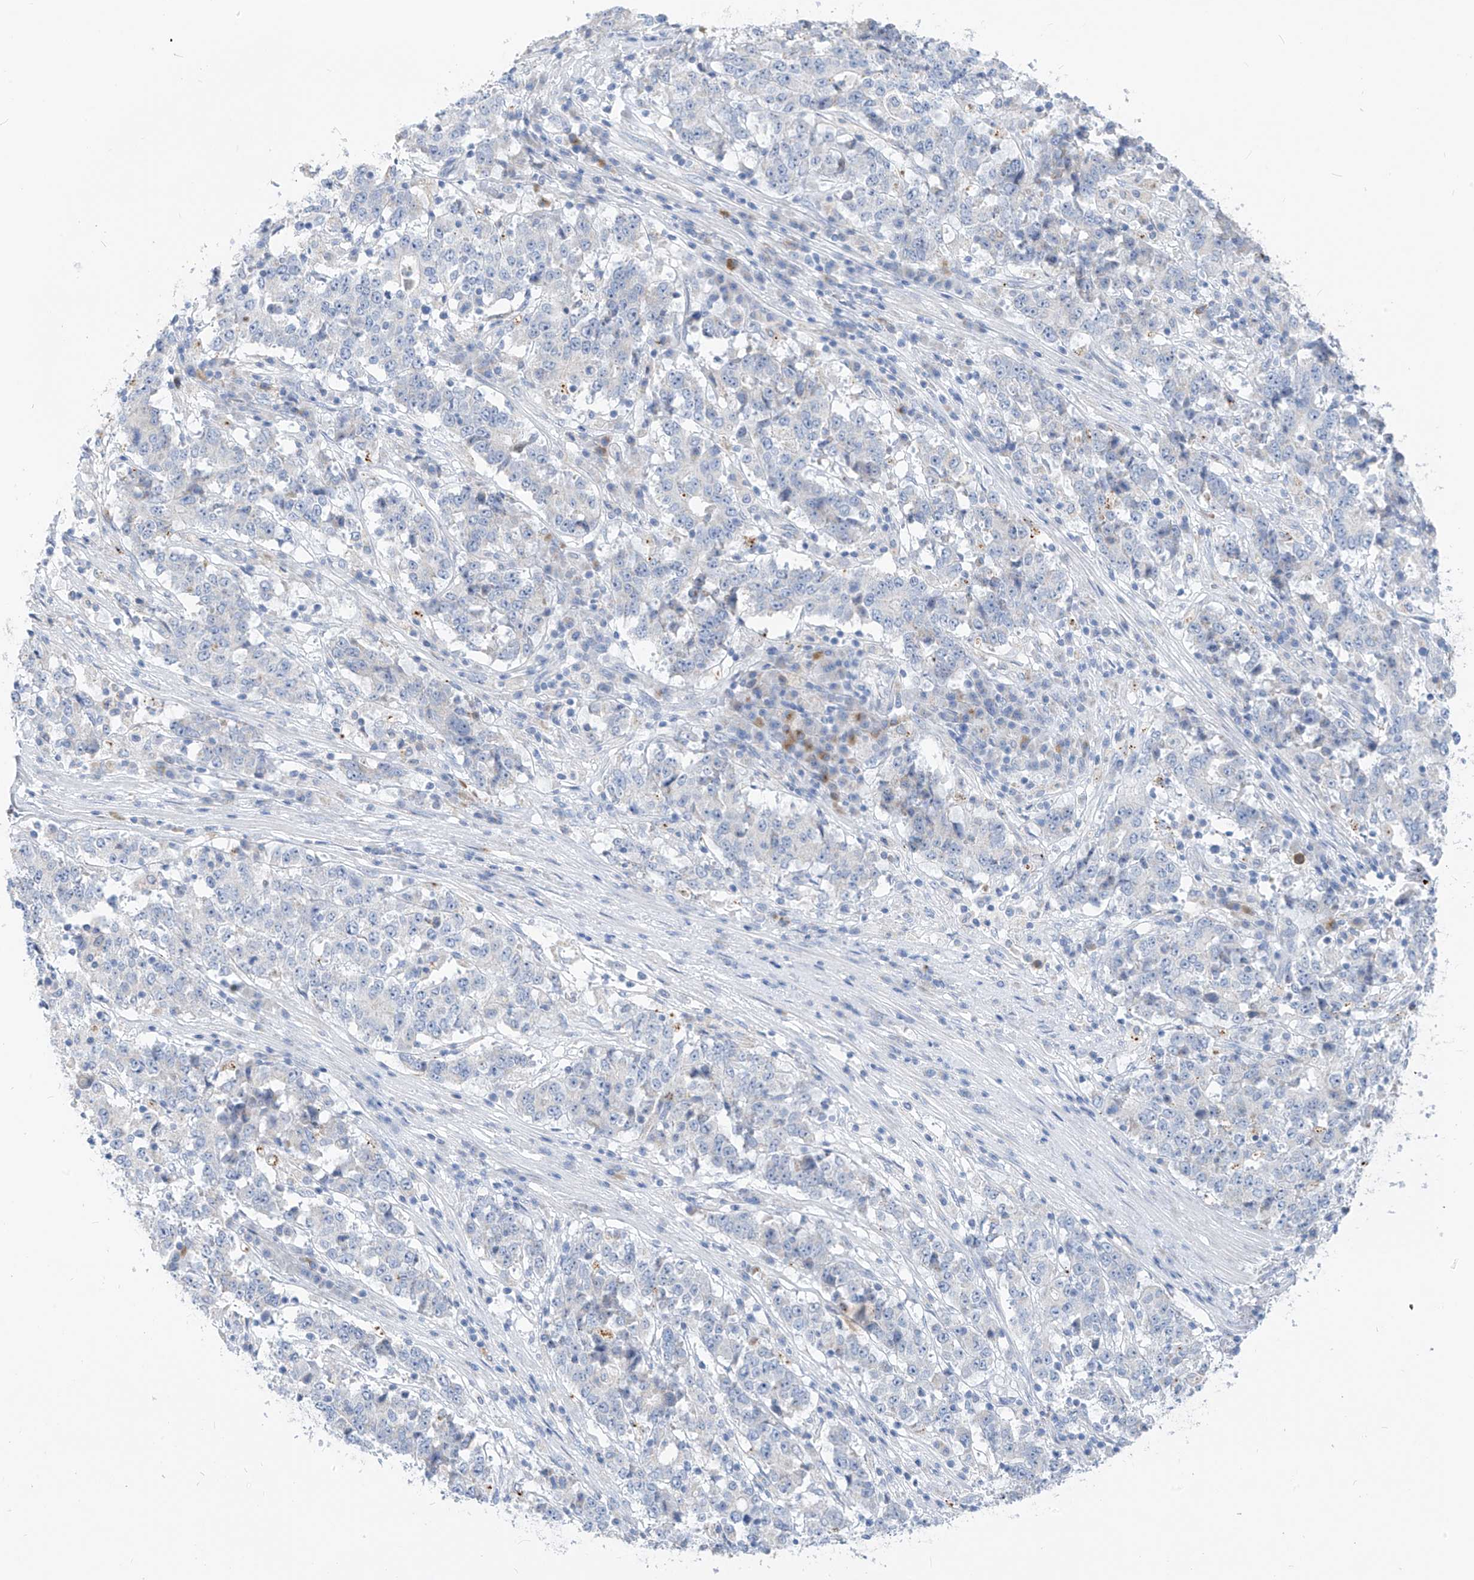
{"staining": {"intensity": "negative", "quantity": "none", "location": "none"}, "tissue": "stomach cancer", "cell_type": "Tumor cells", "image_type": "cancer", "snomed": [{"axis": "morphology", "description": "Adenocarcinoma, NOS"}, {"axis": "topography", "description": "Stomach"}], "caption": "A high-resolution photomicrograph shows immunohistochemistry (IHC) staining of adenocarcinoma (stomach), which demonstrates no significant staining in tumor cells.", "gene": "ZNF404", "patient": {"sex": "male", "age": 59}}